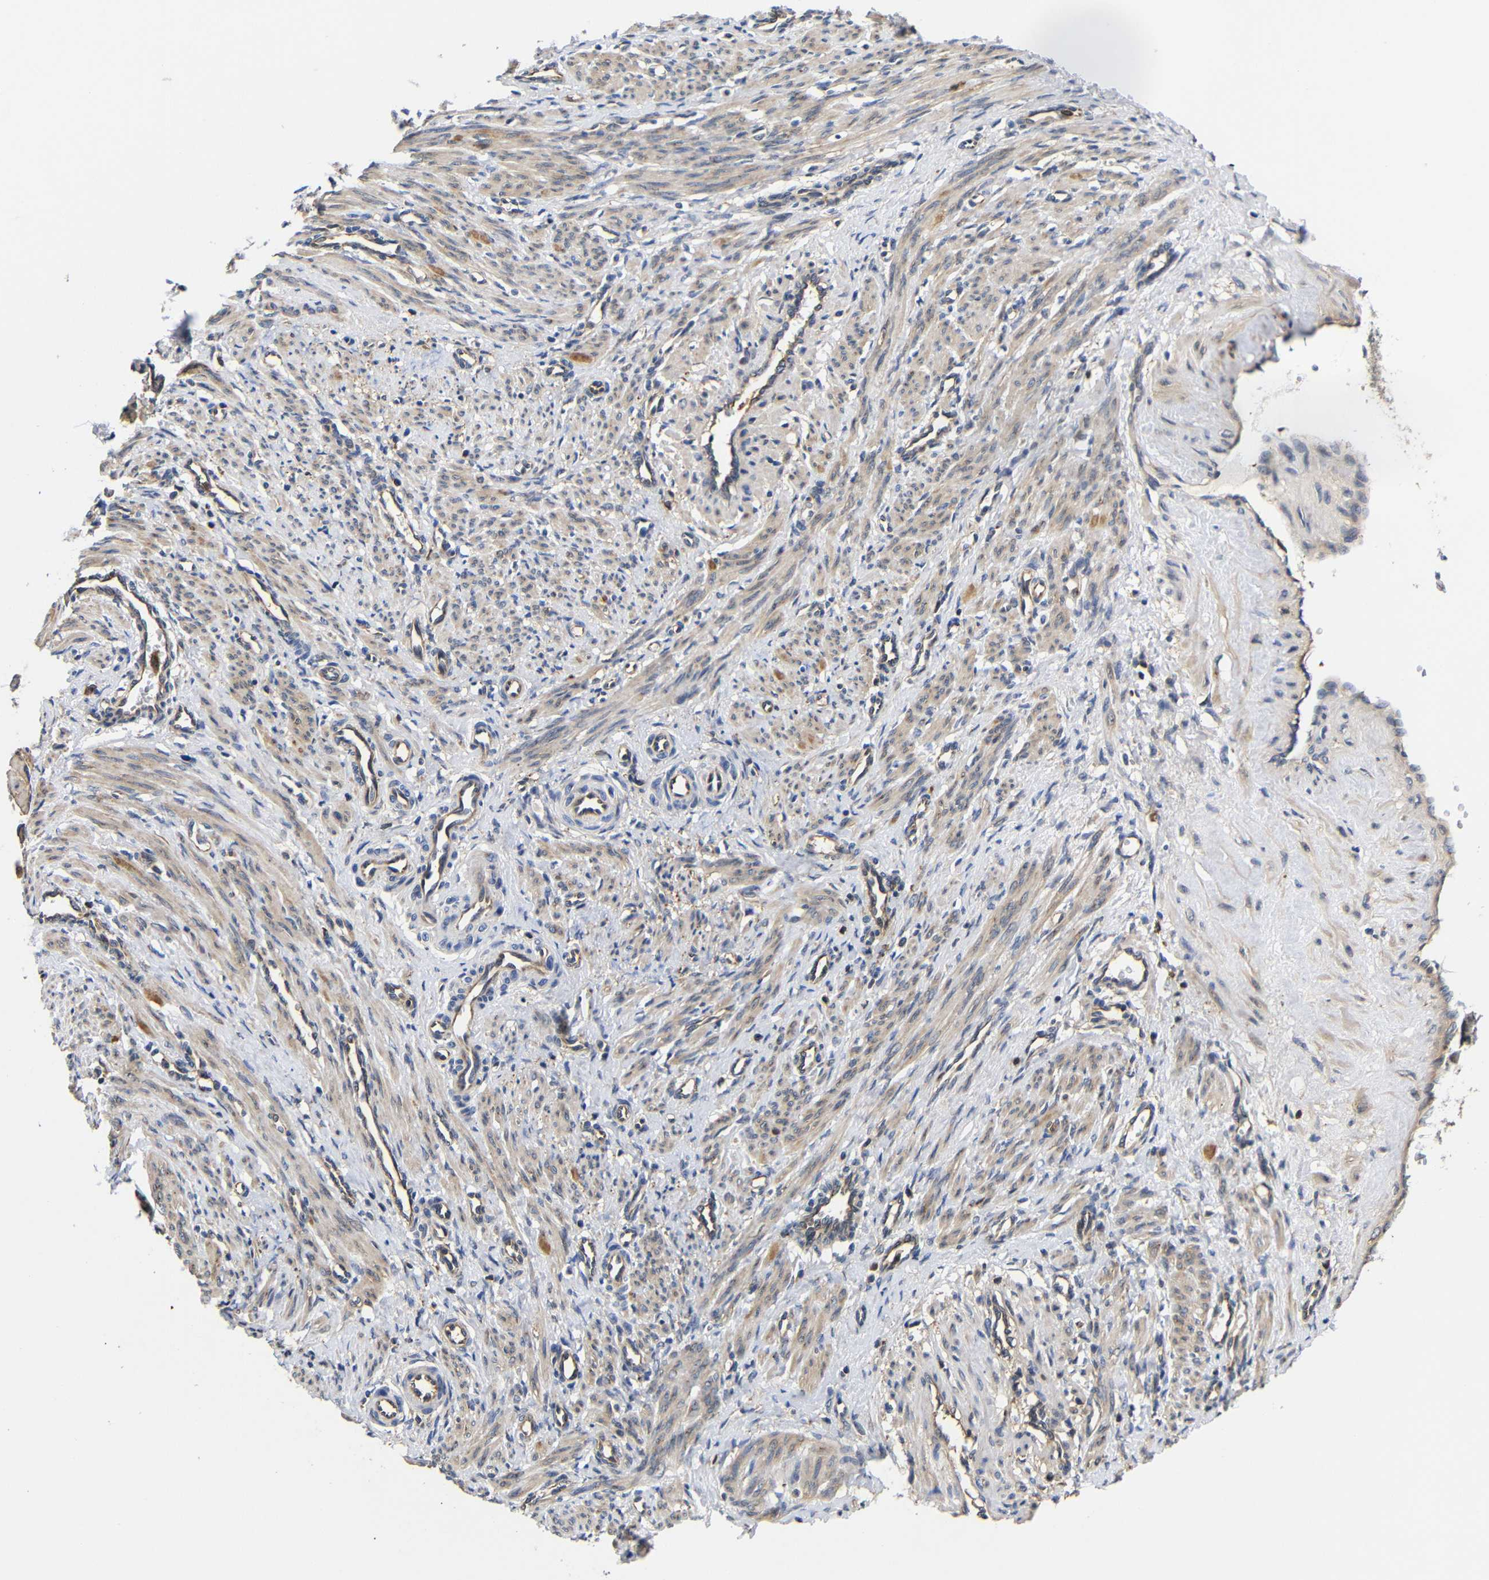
{"staining": {"intensity": "weak", "quantity": ">75%", "location": "cytoplasmic/membranous"}, "tissue": "smooth muscle", "cell_type": "Smooth muscle cells", "image_type": "normal", "snomed": [{"axis": "morphology", "description": "Normal tissue, NOS"}, {"axis": "topography", "description": "Endometrium"}], "caption": "Smooth muscle was stained to show a protein in brown. There is low levels of weak cytoplasmic/membranous staining in approximately >75% of smooth muscle cells. The staining is performed using DAB brown chromogen to label protein expression. The nuclei are counter-stained blue using hematoxylin.", "gene": "LRRCC1", "patient": {"sex": "female", "age": 33}}